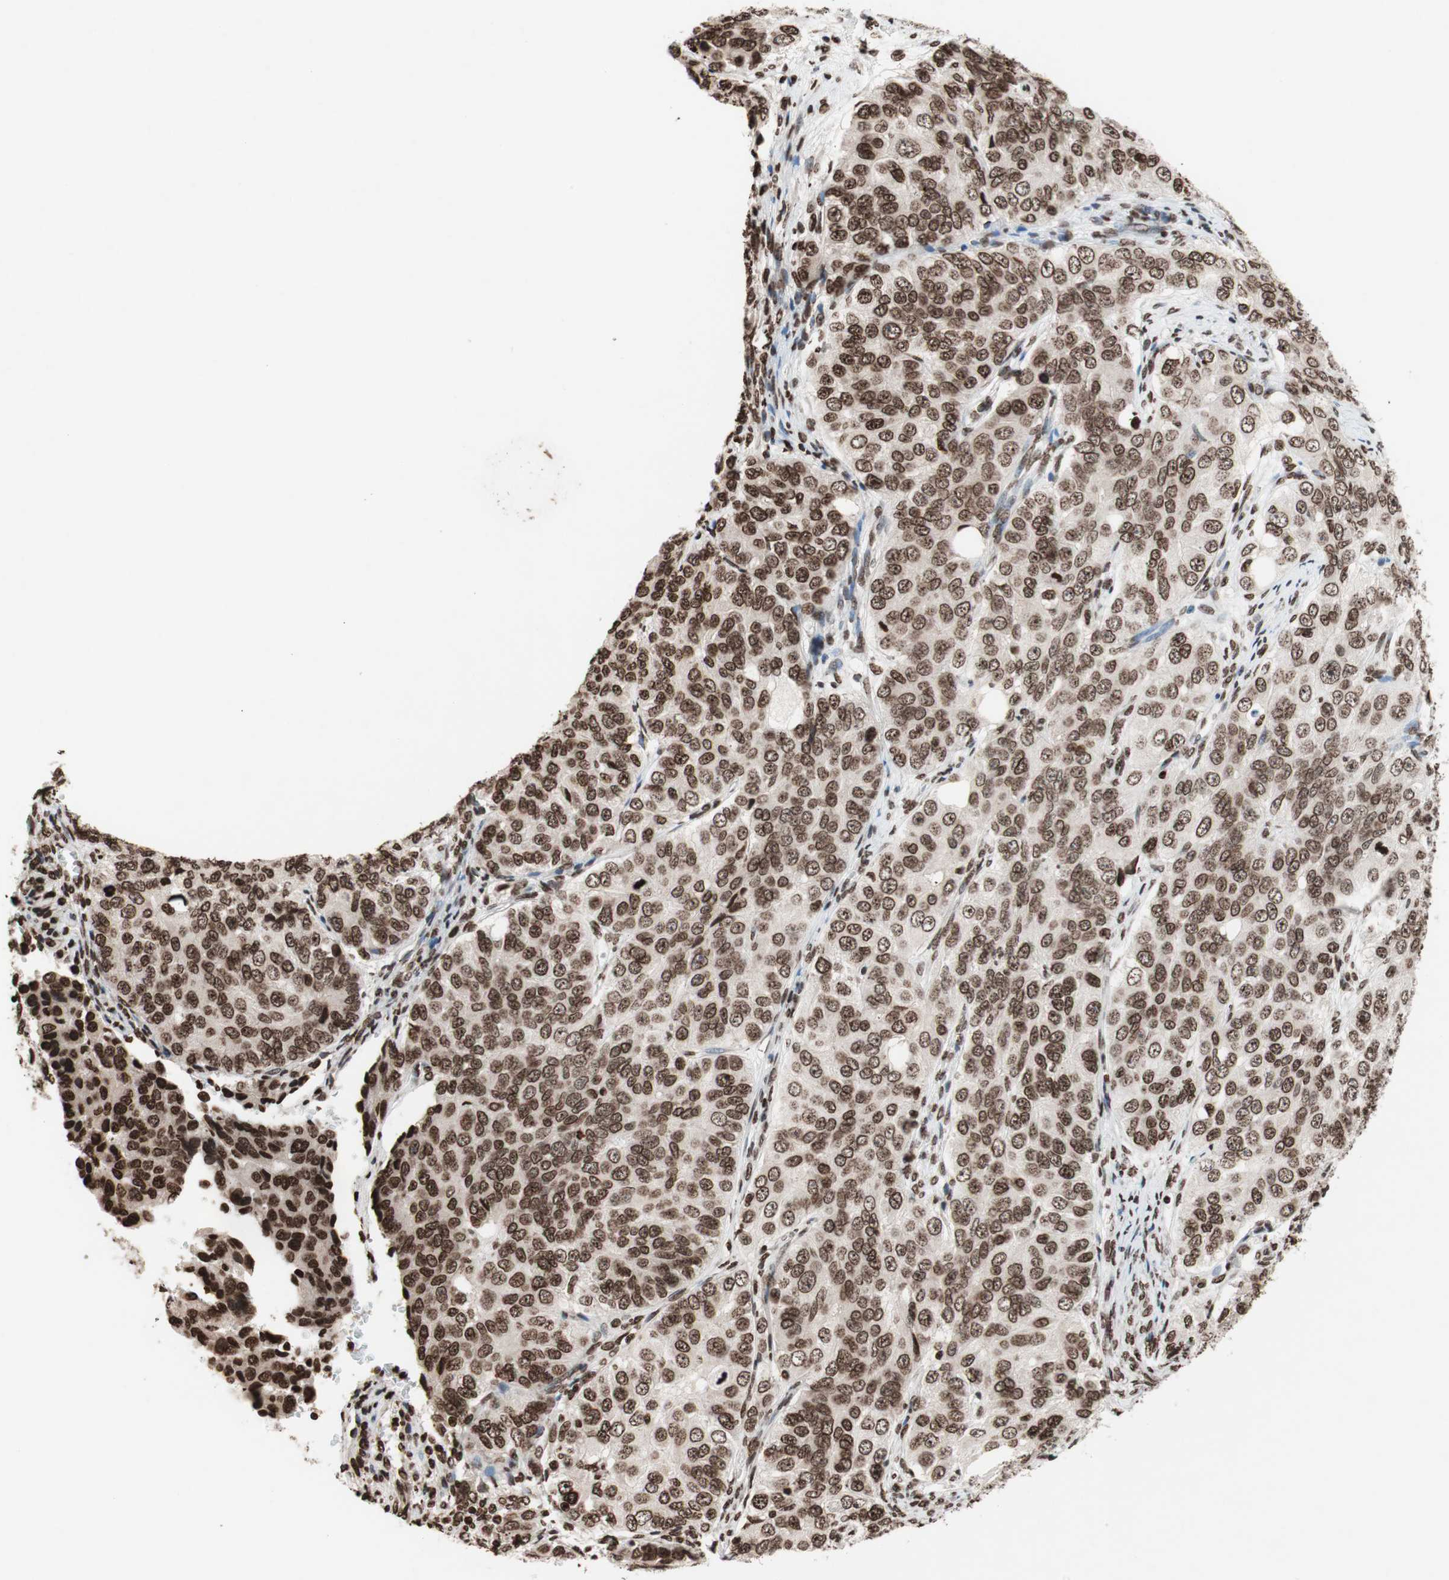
{"staining": {"intensity": "moderate", "quantity": ">75%", "location": "nuclear"}, "tissue": "ovarian cancer", "cell_type": "Tumor cells", "image_type": "cancer", "snomed": [{"axis": "morphology", "description": "Carcinoma, endometroid"}, {"axis": "topography", "description": "Ovary"}], "caption": "Ovarian cancer (endometroid carcinoma) stained for a protein (brown) exhibits moderate nuclear positive staining in approximately >75% of tumor cells.", "gene": "NCOA3", "patient": {"sex": "female", "age": 51}}